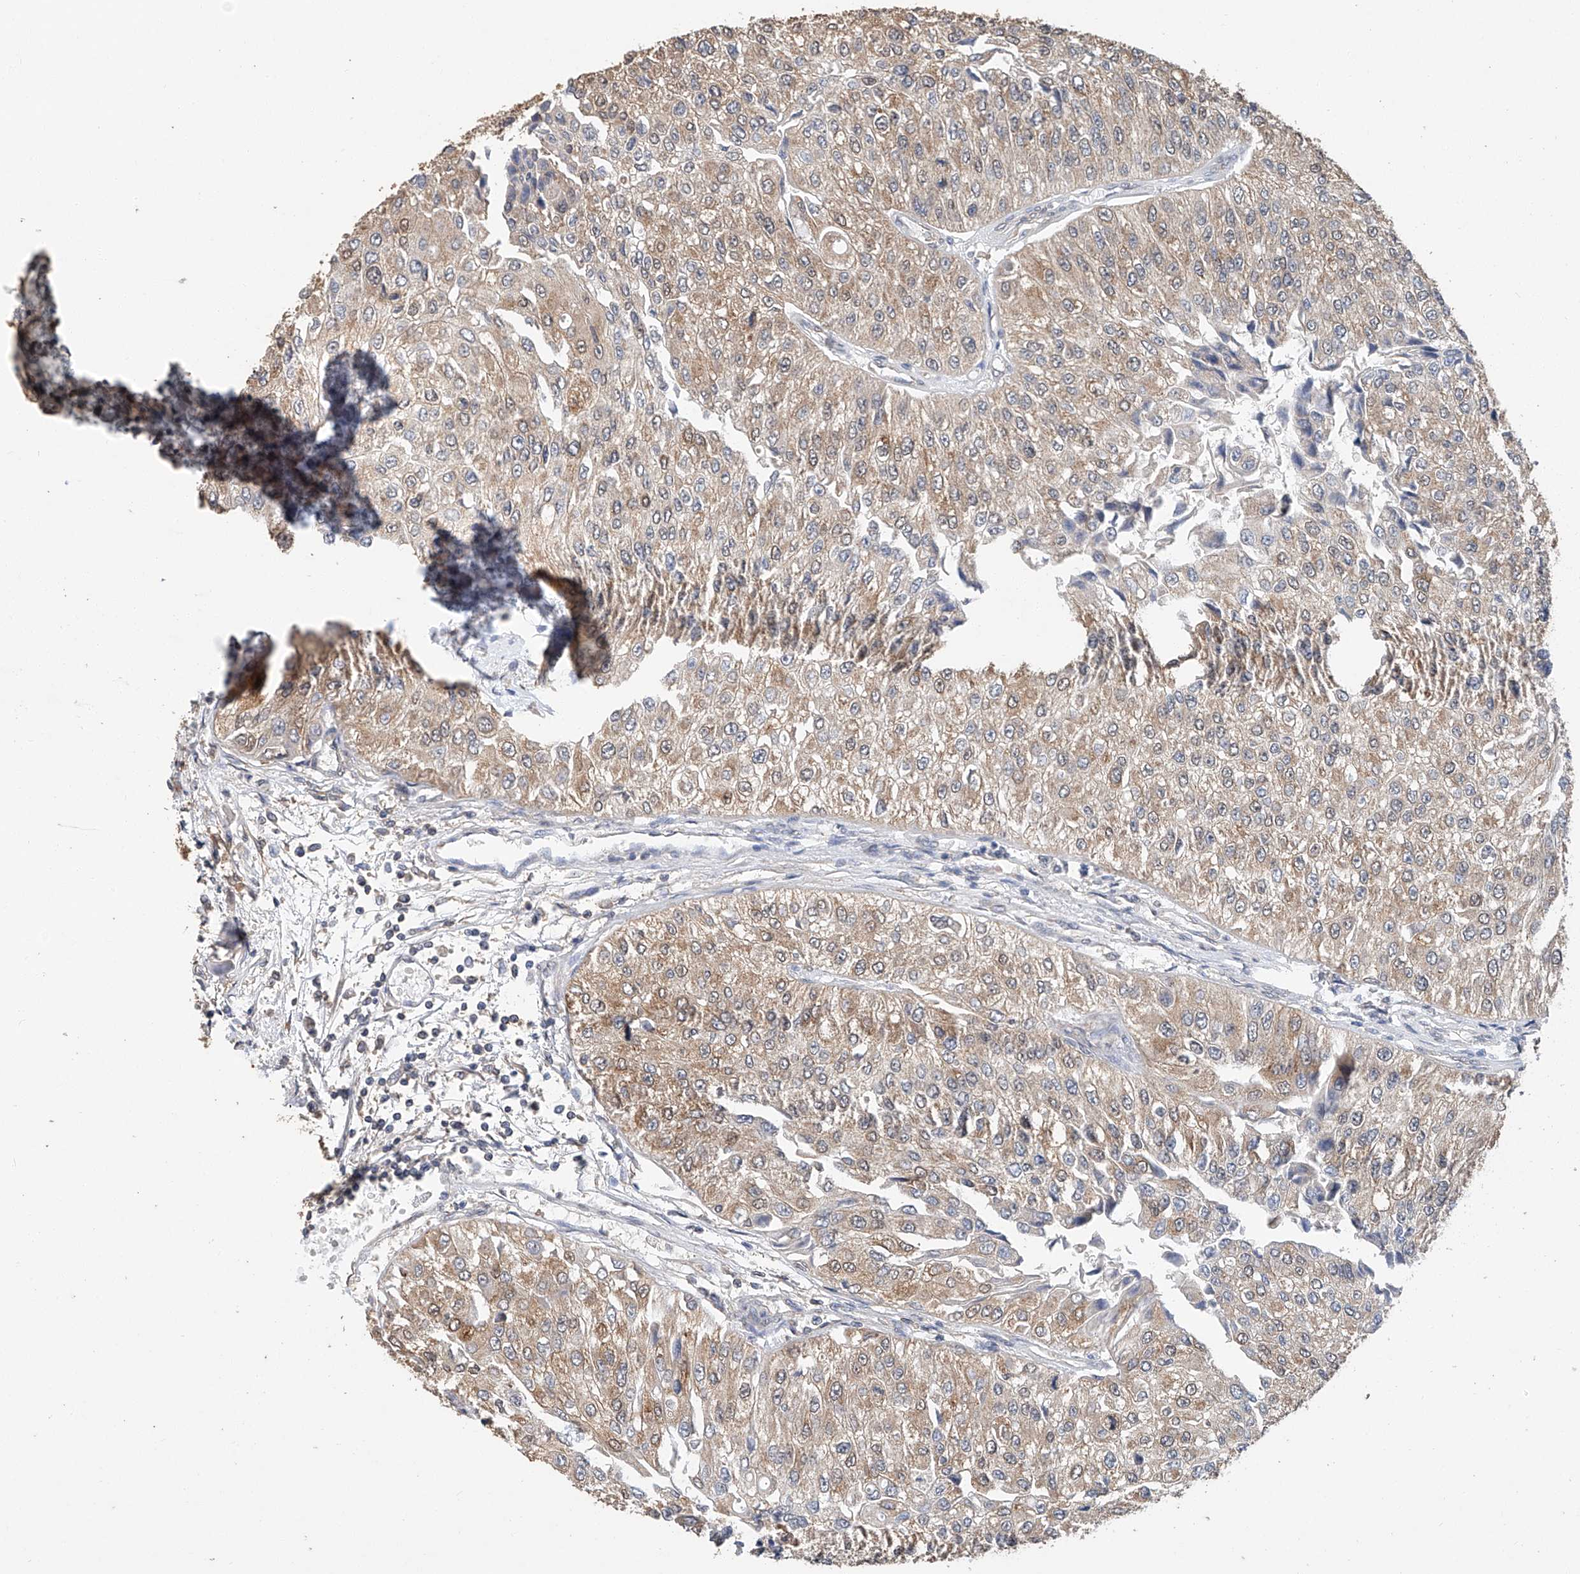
{"staining": {"intensity": "moderate", "quantity": ">75%", "location": "cytoplasmic/membranous"}, "tissue": "urothelial cancer", "cell_type": "Tumor cells", "image_type": "cancer", "snomed": [{"axis": "morphology", "description": "Urothelial carcinoma, High grade"}, {"axis": "topography", "description": "Kidney"}, {"axis": "topography", "description": "Urinary bladder"}], "caption": "Immunohistochemical staining of high-grade urothelial carcinoma displays medium levels of moderate cytoplasmic/membranous expression in approximately >75% of tumor cells. The staining was performed using DAB (3,3'-diaminobenzidine) to visualize the protein expression in brown, while the nuclei were stained in blue with hematoxylin (Magnification: 20x).", "gene": "CERS4", "patient": {"sex": "male", "age": 77}}